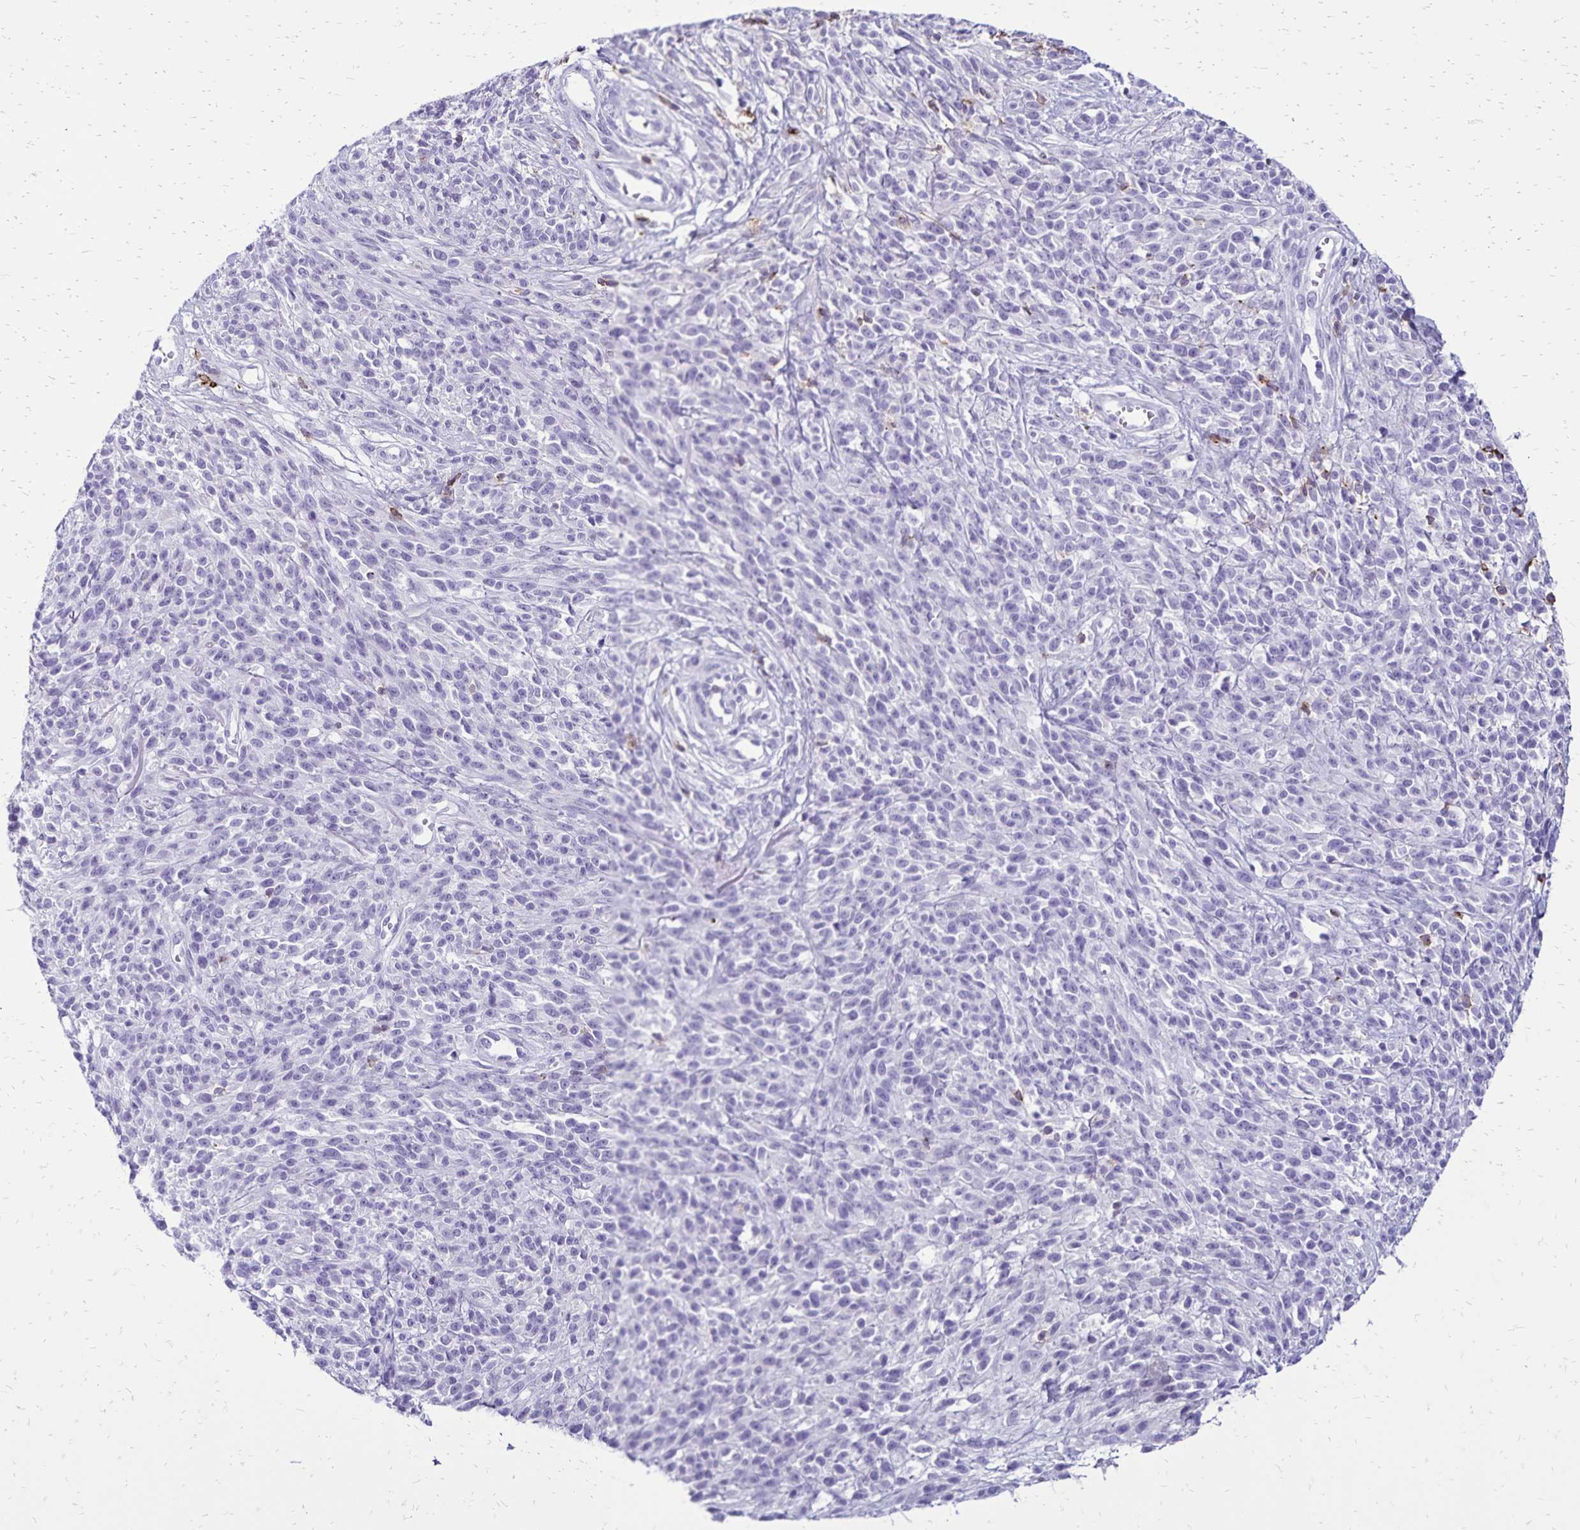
{"staining": {"intensity": "negative", "quantity": "none", "location": "none"}, "tissue": "melanoma", "cell_type": "Tumor cells", "image_type": "cancer", "snomed": [{"axis": "morphology", "description": "Malignant melanoma, NOS"}, {"axis": "topography", "description": "Skin"}, {"axis": "topography", "description": "Skin of trunk"}], "caption": "Immunohistochemistry of human melanoma shows no staining in tumor cells. Brightfield microscopy of immunohistochemistry stained with DAB (brown) and hematoxylin (blue), captured at high magnification.", "gene": "CD27", "patient": {"sex": "male", "age": 74}}